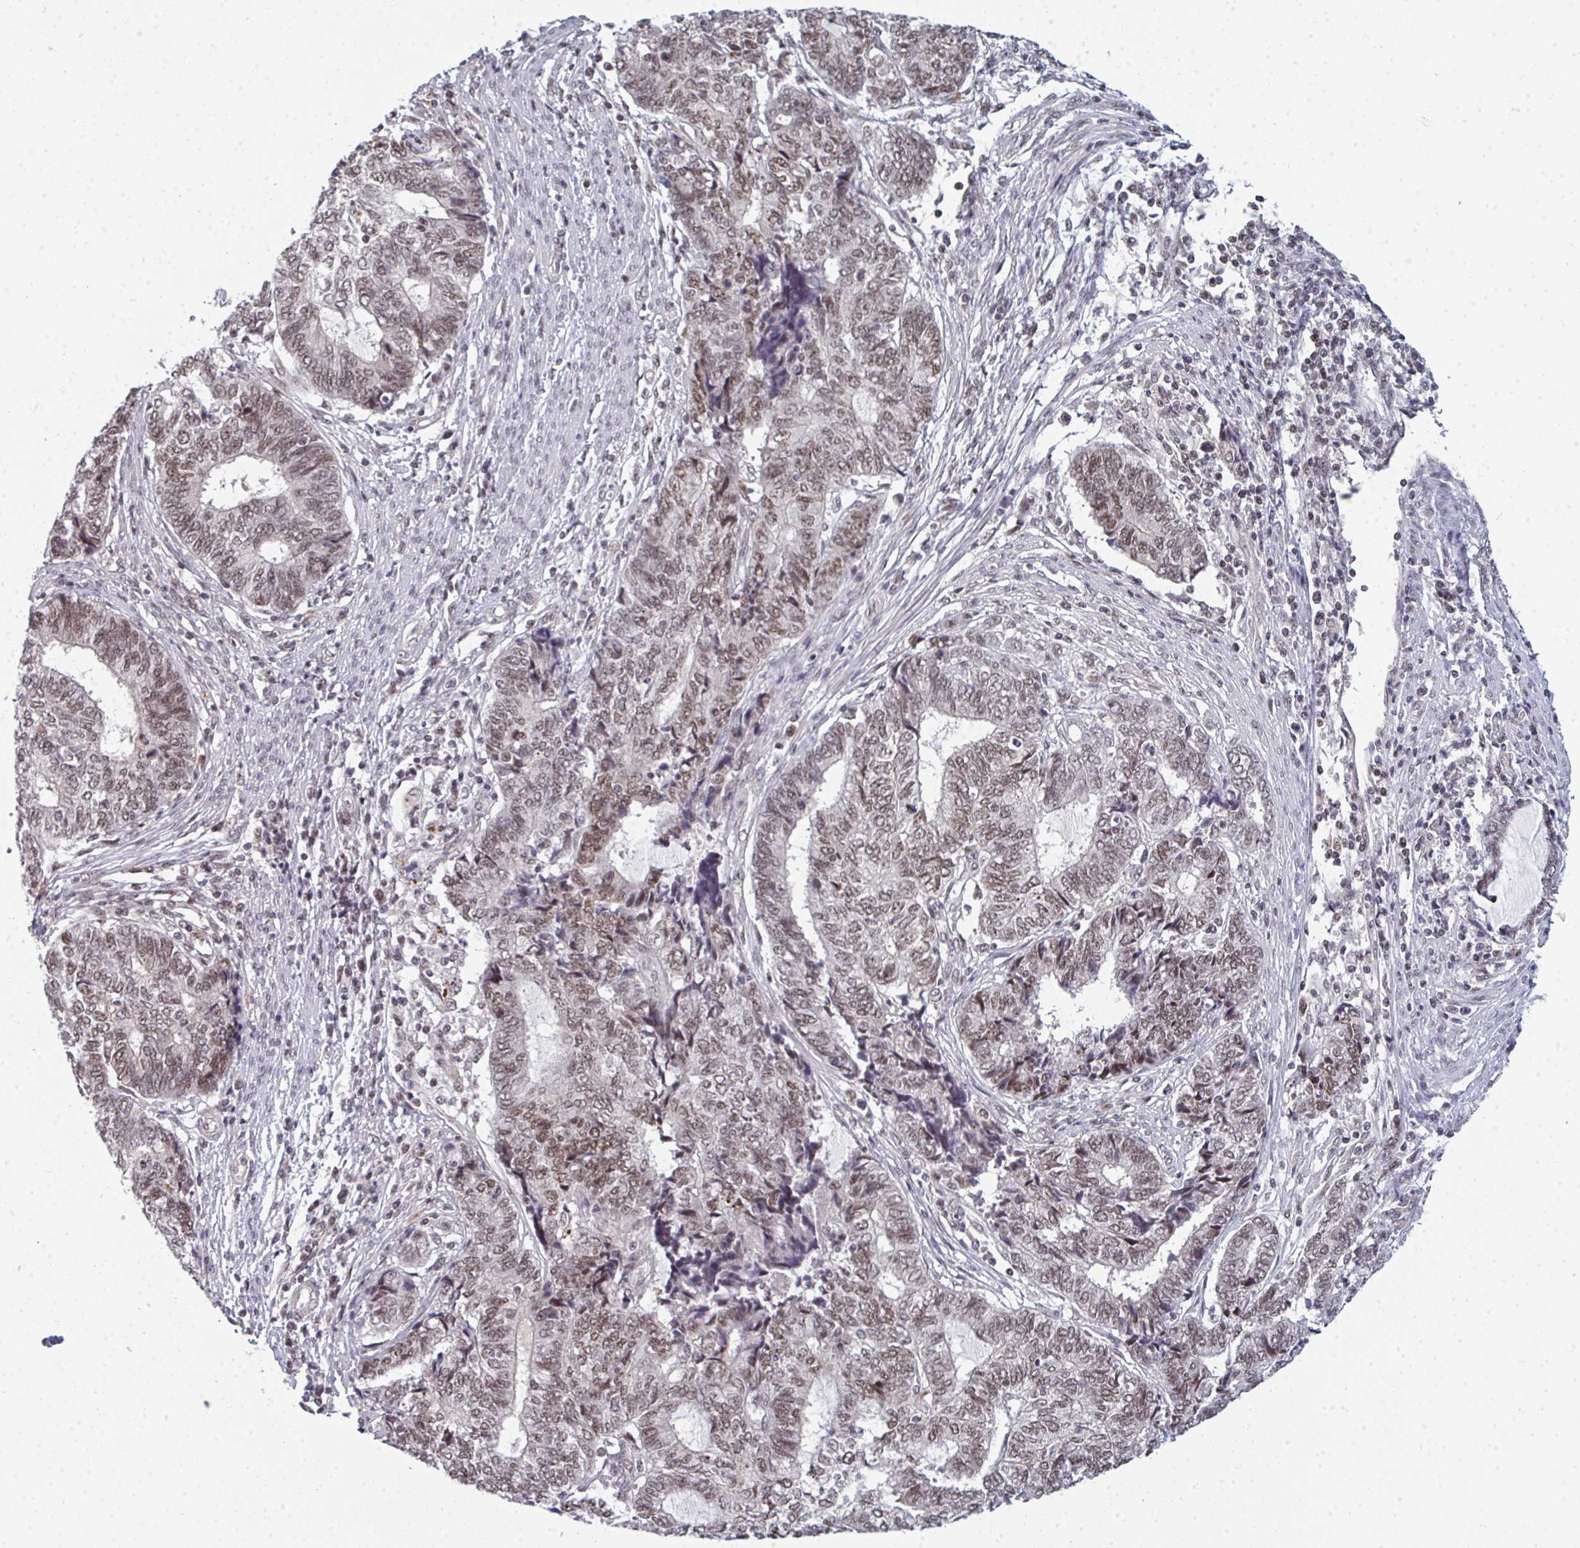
{"staining": {"intensity": "moderate", "quantity": ">75%", "location": "nuclear"}, "tissue": "endometrial cancer", "cell_type": "Tumor cells", "image_type": "cancer", "snomed": [{"axis": "morphology", "description": "Adenocarcinoma, NOS"}, {"axis": "topography", "description": "Uterus"}, {"axis": "topography", "description": "Endometrium"}], "caption": "Endometrial cancer (adenocarcinoma) stained with IHC exhibits moderate nuclear positivity in approximately >75% of tumor cells.", "gene": "ATF1", "patient": {"sex": "female", "age": 70}}